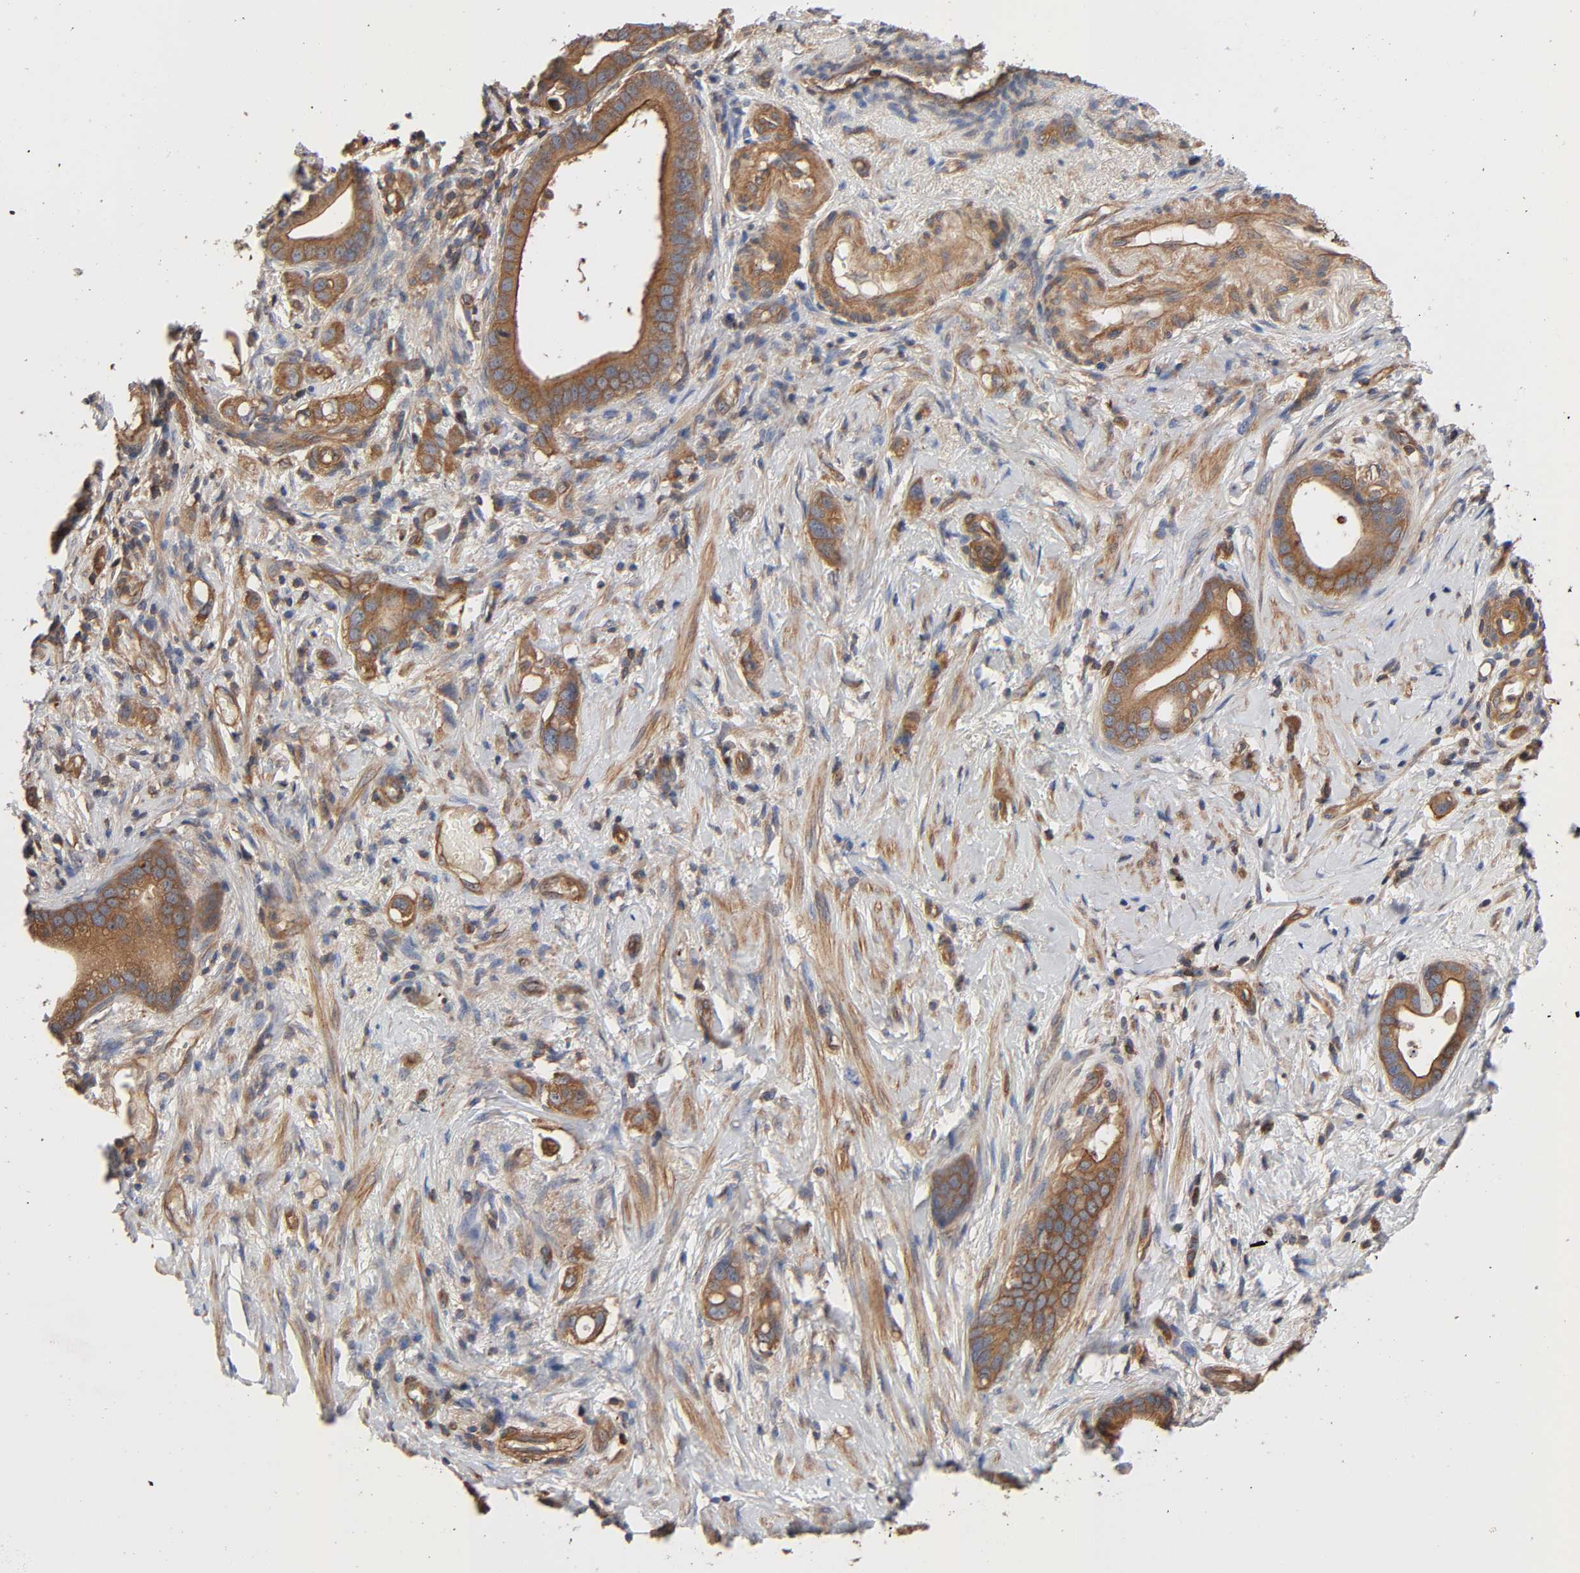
{"staining": {"intensity": "moderate", "quantity": ">75%", "location": "cytoplasmic/membranous"}, "tissue": "stomach cancer", "cell_type": "Tumor cells", "image_type": "cancer", "snomed": [{"axis": "morphology", "description": "Adenocarcinoma, NOS"}, {"axis": "topography", "description": "Stomach"}], "caption": "The image demonstrates immunohistochemical staining of stomach adenocarcinoma. There is moderate cytoplasmic/membranous staining is identified in approximately >75% of tumor cells.", "gene": "LAMTOR2", "patient": {"sex": "female", "age": 75}}